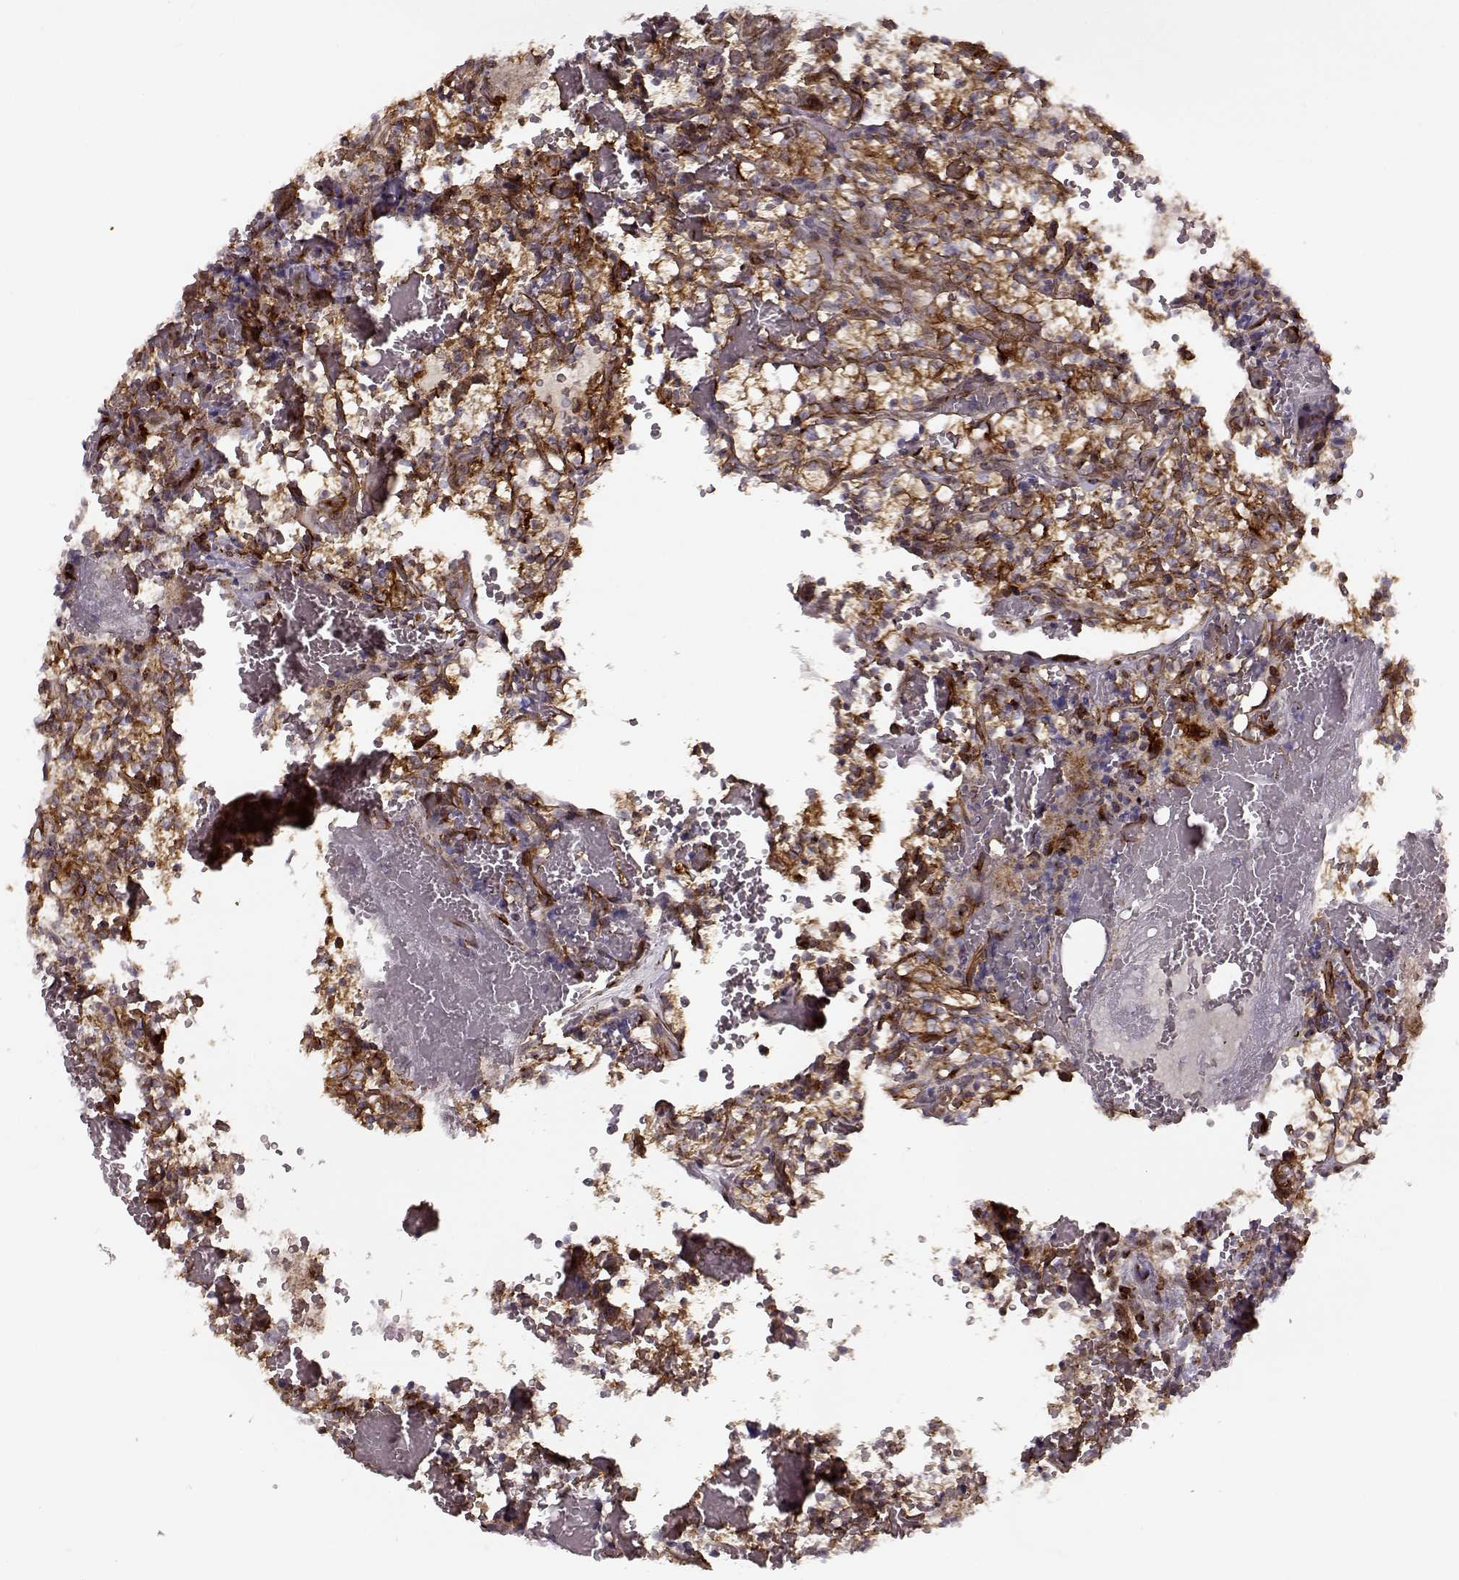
{"staining": {"intensity": "weak", "quantity": ">75%", "location": "cytoplasmic/membranous"}, "tissue": "renal cancer", "cell_type": "Tumor cells", "image_type": "cancer", "snomed": [{"axis": "morphology", "description": "Adenocarcinoma, NOS"}, {"axis": "topography", "description": "Kidney"}], "caption": "Immunohistochemical staining of adenocarcinoma (renal) demonstrates weak cytoplasmic/membranous protein positivity in about >75% of tumor cells. (IHC, brightfield microscopy, high magnification).", "gene": "MTR", "patient": {"sex": "female", "age": 69}}